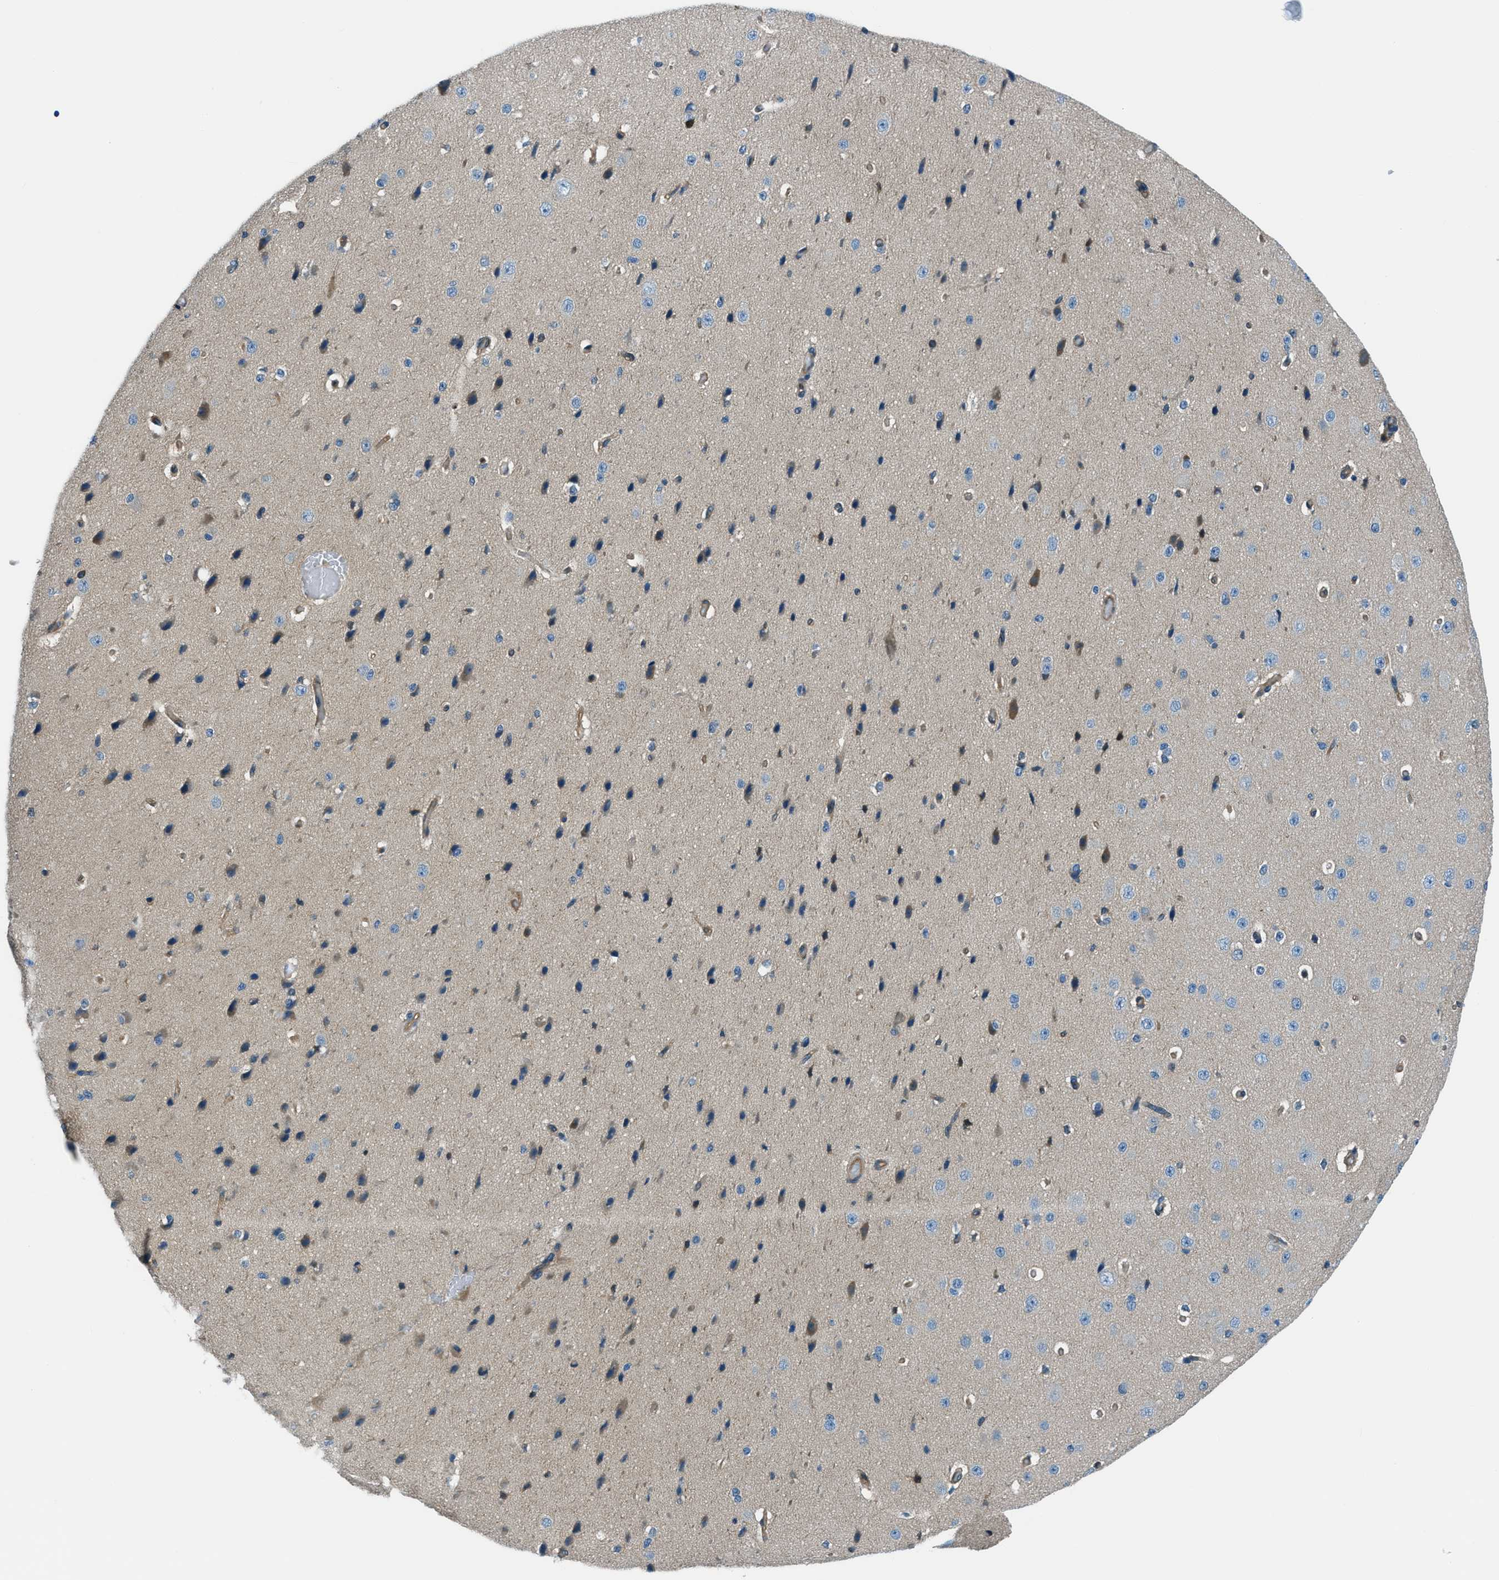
{"staining": {"intensity": "negative", "quantity": "none", "location": "none"}, "tissue": "cerebral cortex", "cell_type": "Endothelial cells", "image_type": "normal", "snomed": [{"axis": "morphology", "description": "Normal tissue, NOS"}, {"axis": "morphology", "description": "Developmental malformation"}, {"axis": "topography", "description": "Cerebral cortex"}], "caption": "The immunohistochemistry (IHC) photomicrograph has no significant expression in endothelial cells of cerebral cortex. Nuclei are stained in blue.", "gene": "HEBP2", "patient": {"sex": "female", "age": 30}}